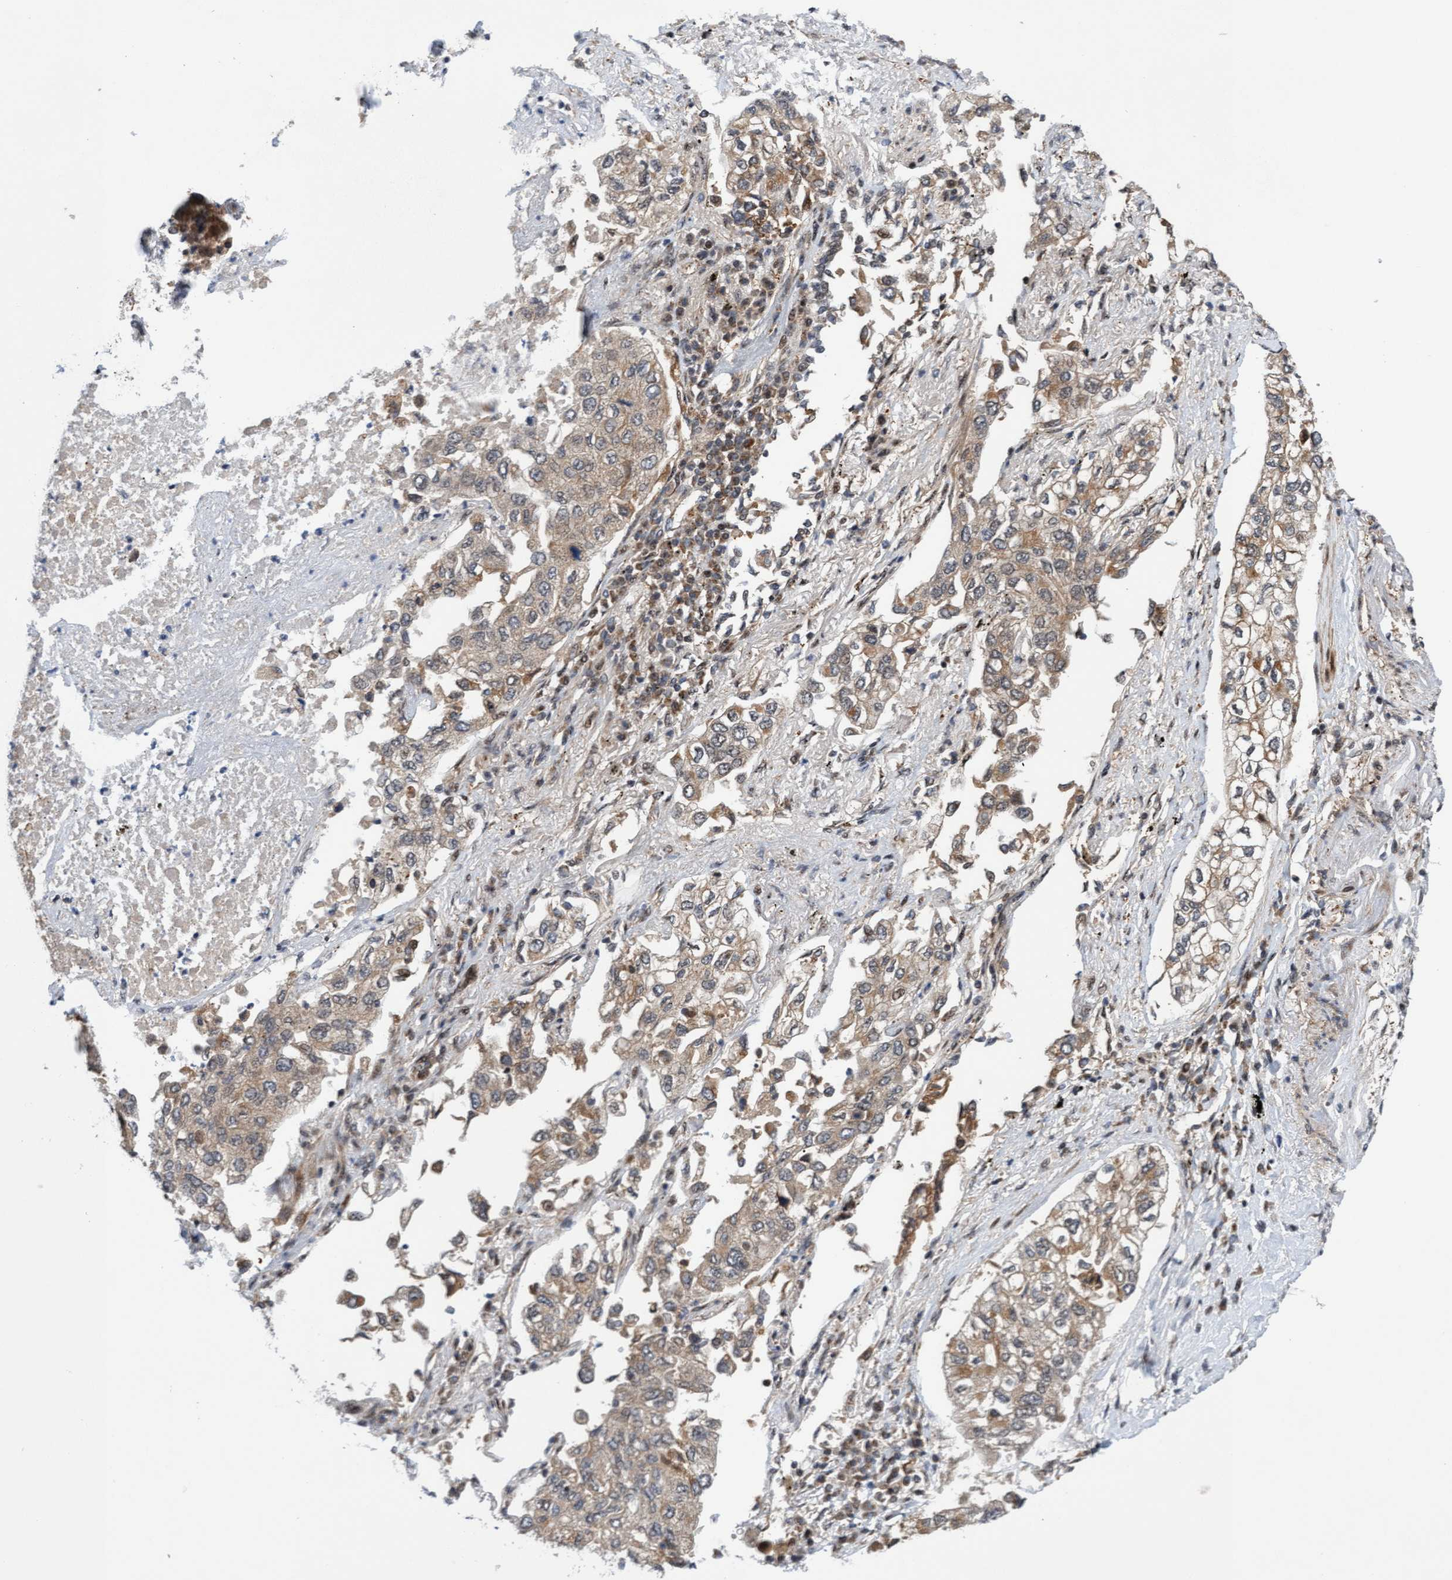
{"staining": {"intensity": "weak", "quantity": ">75%", "location": "cytoplasmic/membranous"}, "tissue": "lung cancer", "cell_type": "Tumor cells", "image_type": "cancer", "snomed": [{"axis": "morphology", "description": "Inflammation, NOS"}, {"axis": "morphology", "description": "Adenocarcinoma, NOS"}, {"axis": "topography", "description": "Lung"}], "caption": "Immunohistochemistry histopathology image of lung cancer stained for a protein (brown), which reveals low levels of weak cytoplasmic/membranous staining in about >75% of tumor cells.", "gene": "ITFG1", "patient": {"sex": "male", "age": 63}}